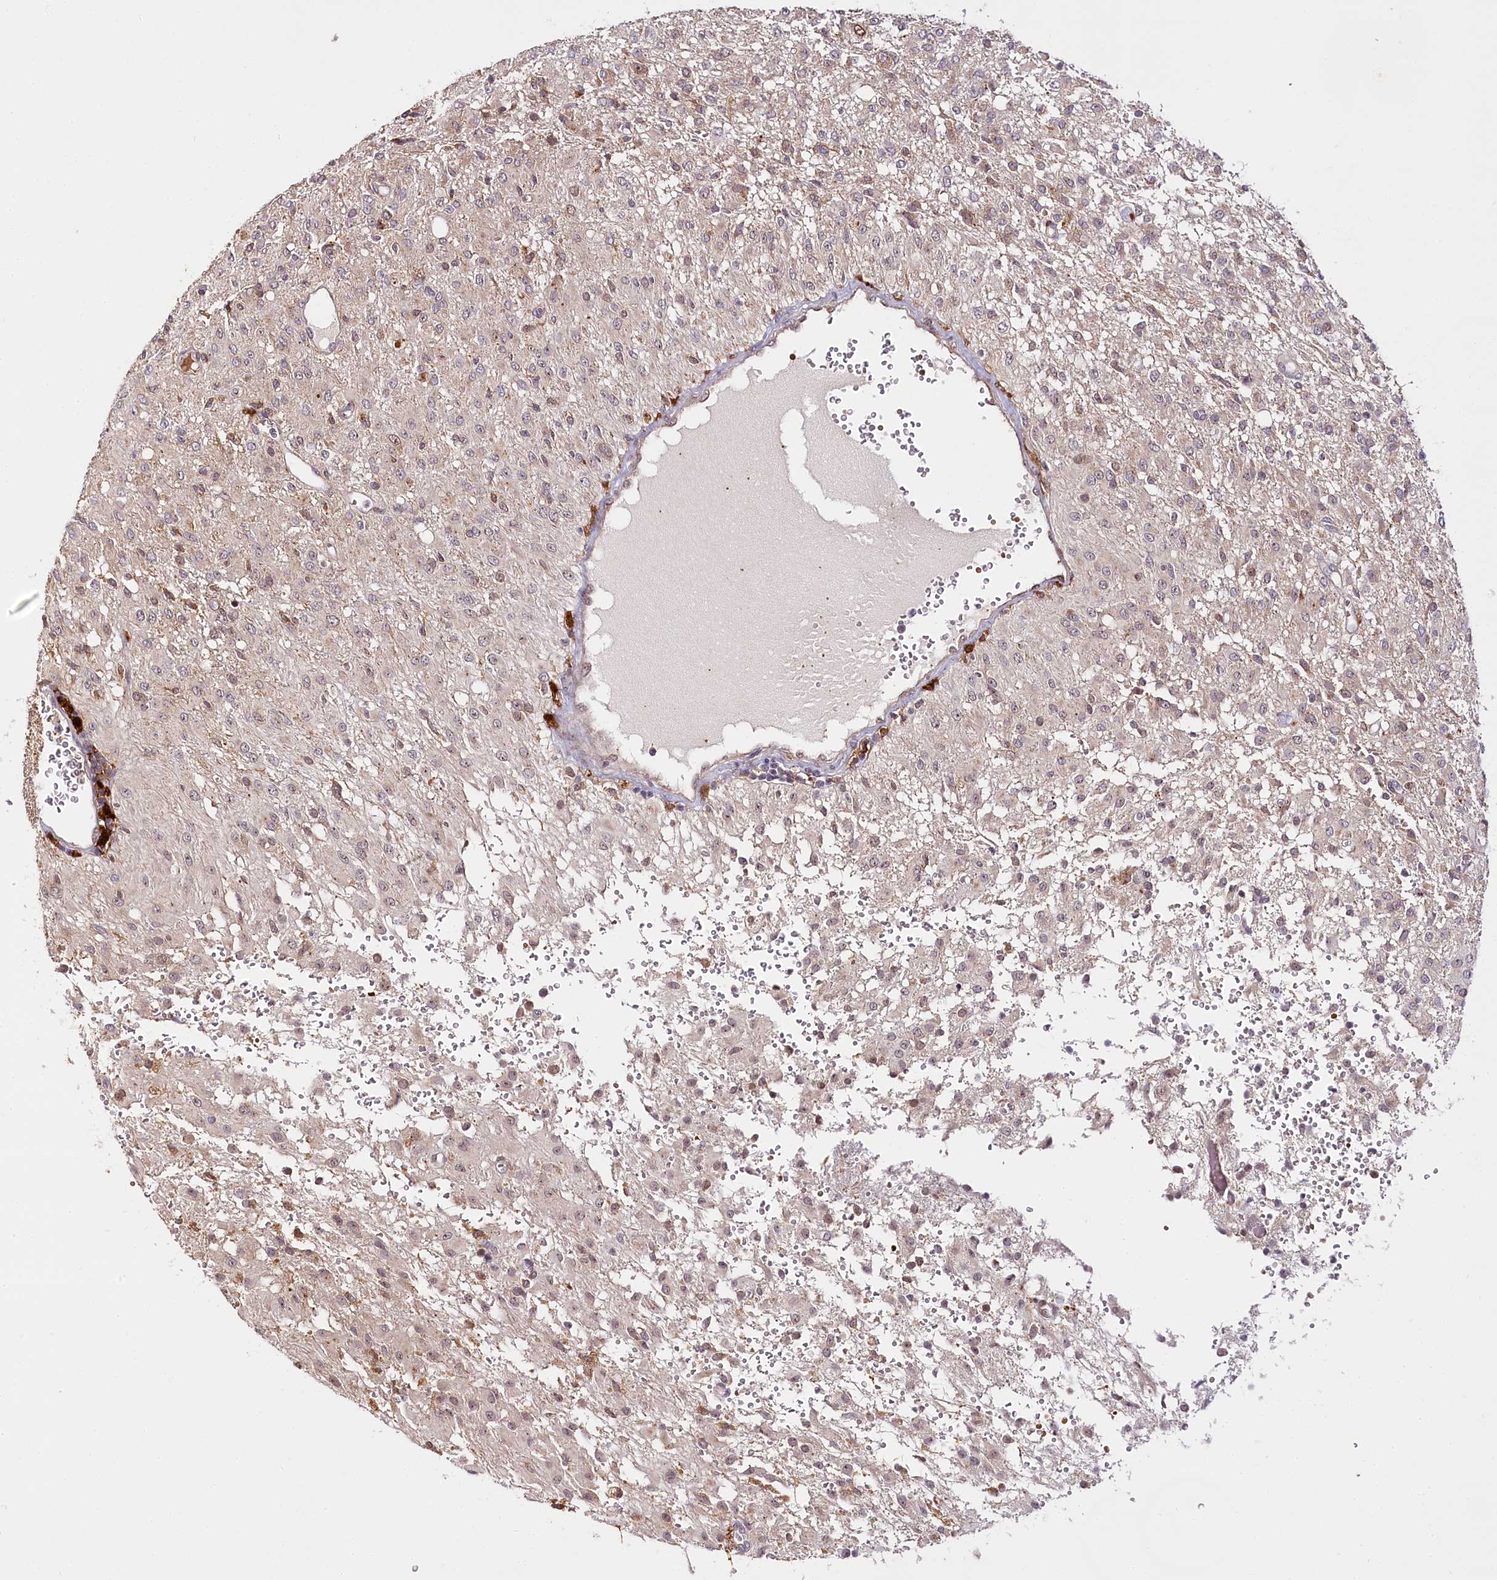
{"staining": {"intensity": "moderate", "quantity": "<25%", "location": "nuclear"}, "tissue": "glioma", "cell_type": "Tumor cells", "image_type": "cancer", "snomed": [{"axis": "morphology", "description": "Glioma, malignant, High grade"}, {"axis": "topography", "description": "Brain"}], "caption": "Protein staining of glioma tissue demonstrates moderate nuclear staining in approximately <25% of tumor cells. (Brightfield microscopy of DAB IHC at high magnification).", "gene": "WDR36", "patient": {"sex": "female", "age": 59}}